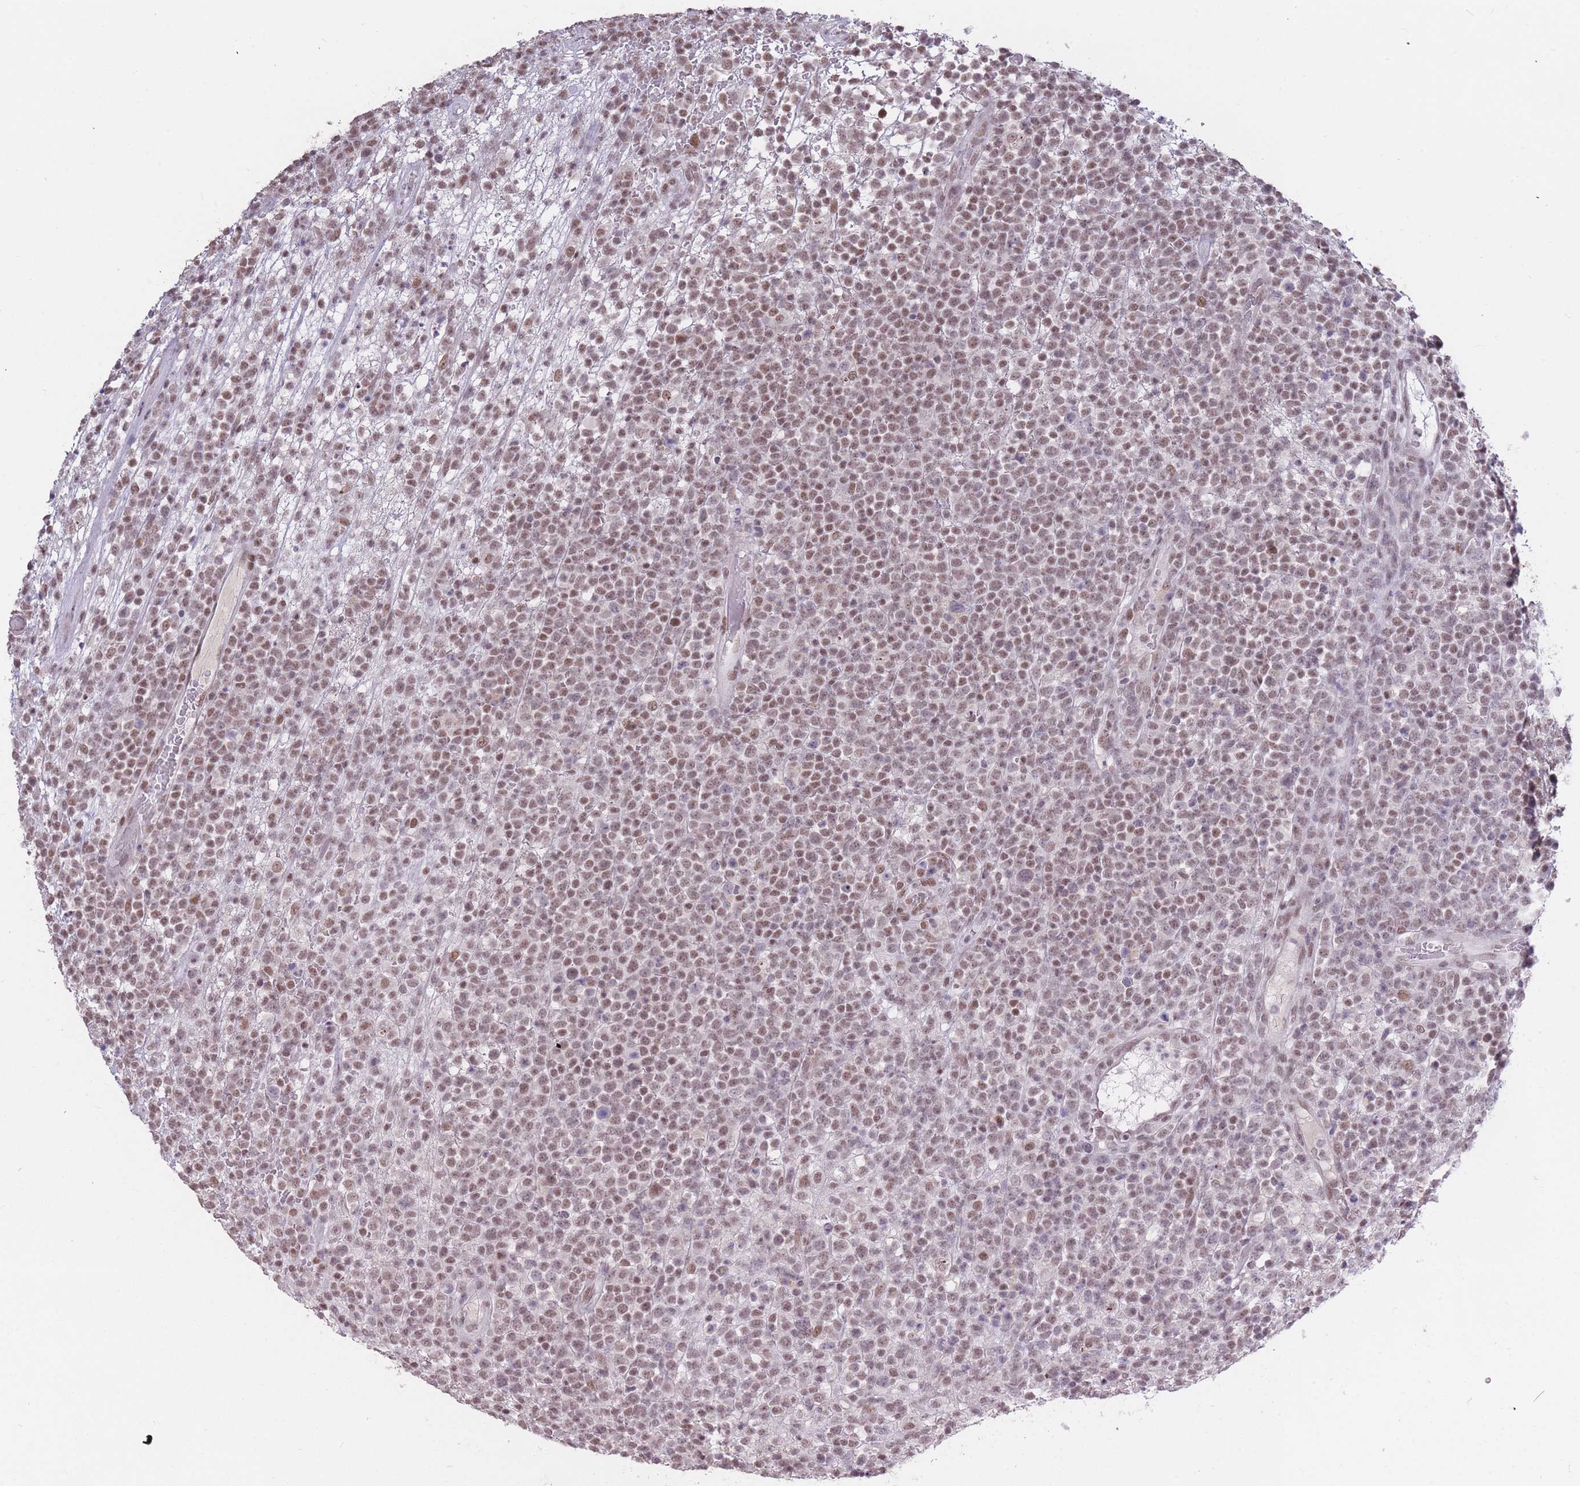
{"staining": {"intensity": "weak", "quantity": ">75%", "location": "nuclear"}, "tissue": "lymphoma", "cell_type": "Tumor cells", "image_type": "cancer", "snomed": [{"axis": "morphology", "description": "Malignant lymphoma, non-Hodgkin's type, High grade"}, {"axis": "topography", "description": "Colon"}], "caption": "DAB (3,3'-diaminobenzidine) immunohistochemical staining of high-grade malignant lymphoma, non-Hodgkin's type displays weak nuclear protein positivity in approximately >75% of tumor cells.", "gene": "HNRNPUL1", "patient": {"sex": "female", "age": 53}}